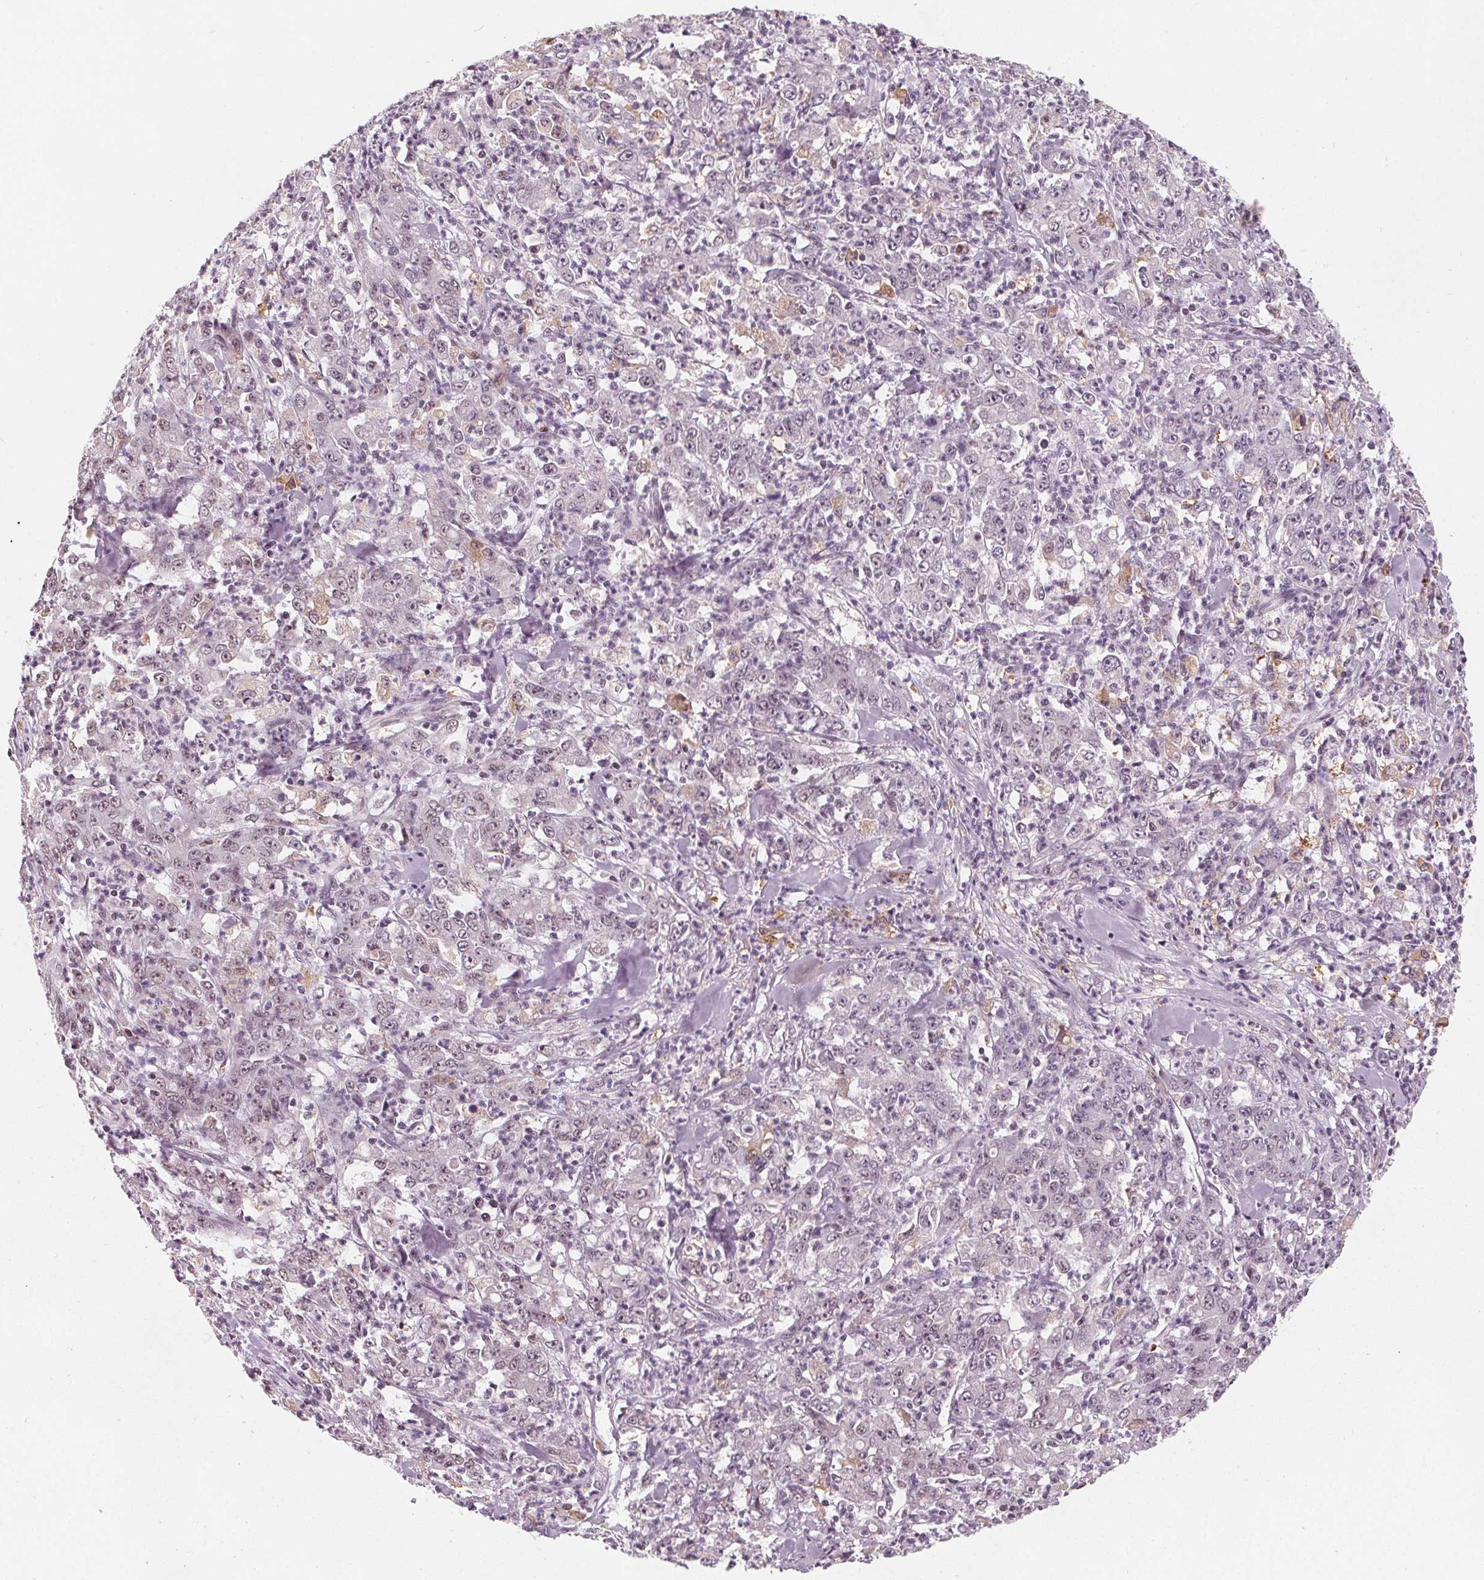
{"staining": {"intensity": "weak", "quantity": "<25%", "location": "nuclear"}, "tissue": "stomach cancer", "cell_type": "Tumor cells", "image_type": "cancer", "snomed": [{"axis": "morphology", "description": "Adenocarcinoma, NOS"}, {"axis": "topography", "description": "Stomach, lower"}], "caption": "DAB (3,3'-diaminobenzidine) immunohistochemical staining of stomach cancer (adenocarcinoma) displays no significant expression in tumor cells.", "gene": "DPM2", "patient": {"sex": "female", "age": 71}}